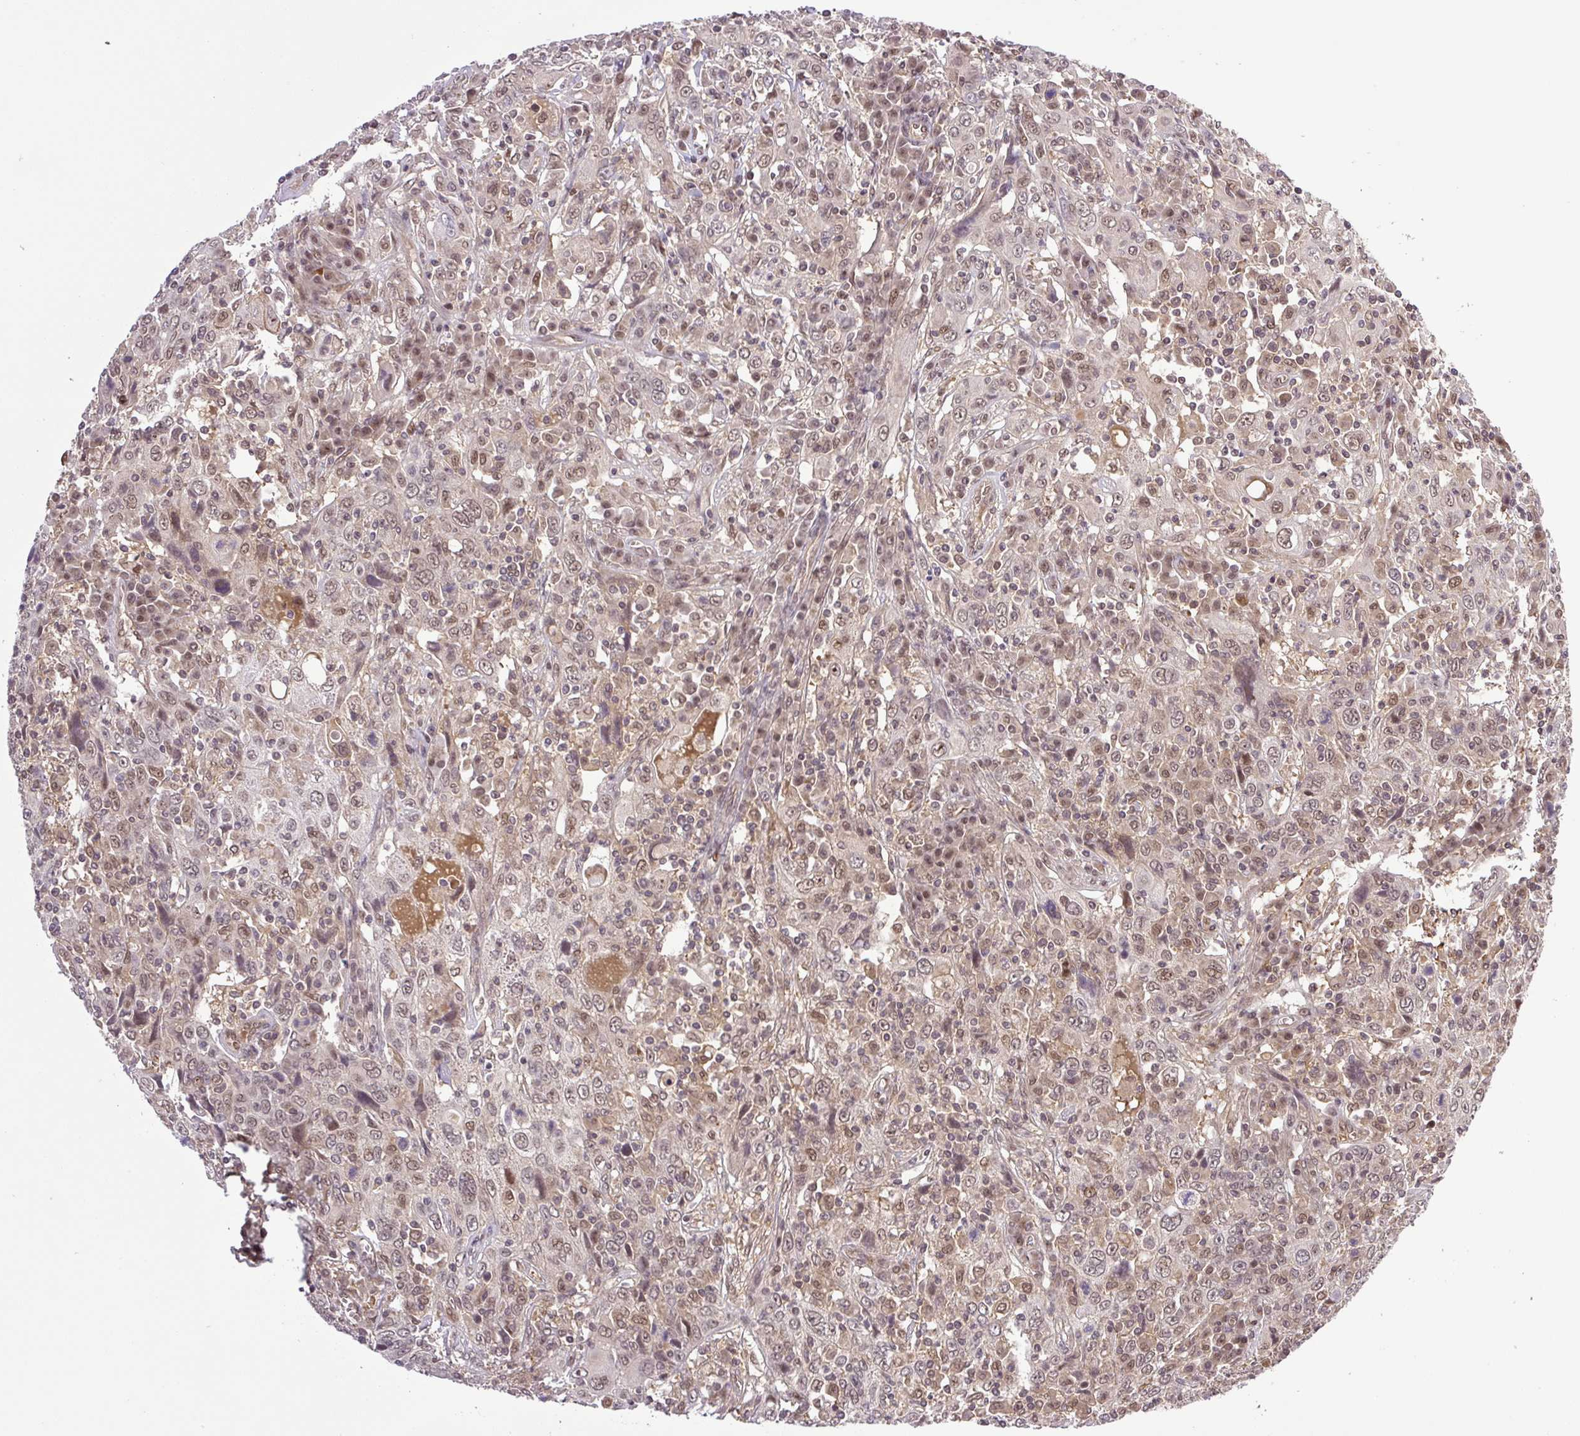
{"staining": {"intensity": "moderate", "quantity": ">75%", "location": "nuclear"}, "tissue": "cervical cancer", "cell_type": "Tumor cells", "image_type": "cancer", "snomed": [{"axis": "morphology", "description": "Squamous cell carcinoma, NOS"}, {"axis": "topography", "description": "Cervix"}], "caption": "Human squamous cell carcinoma (cervical) stained for a protein (brown) demonstrates moderate nuclear positive positivity in approximately >75% of tumor cells.", "gene": "SGTA", "patient": {"sex": "female", "age": 46}}